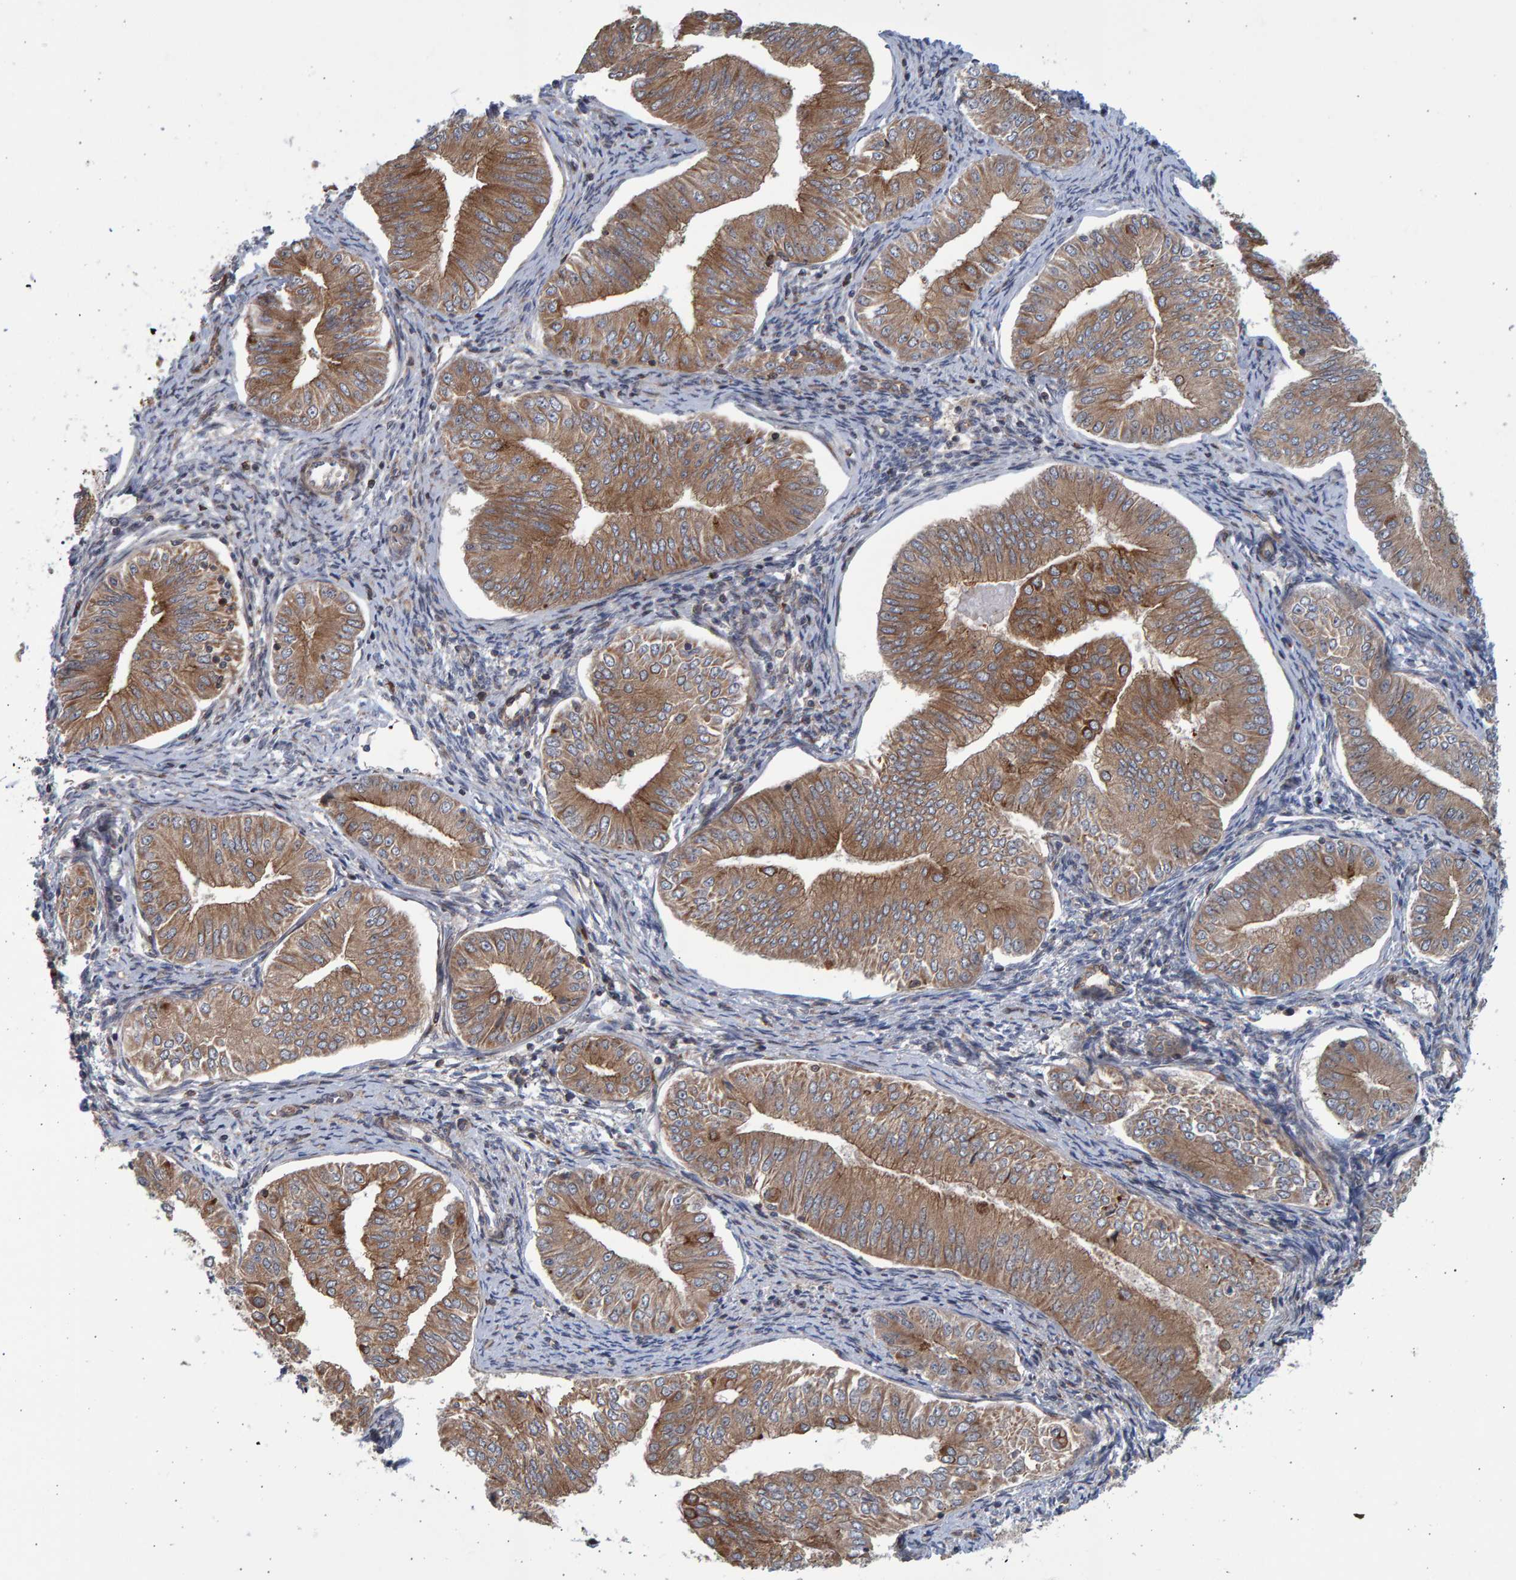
{"staining": {"intensity": "moderate", "quantity": ">75%", "location": "cytoplasmic/membranous"}, "tissue": "endometrial cancer", "cell_type": "Tumor cells", "image_type": "cancer", "snomed": [{"axis": "morphology", "description": "Normal tissue, NOS"}, {"axis": "morphology", "description": "Adenocarcinoma, NOS"}, {"axis": "topography", "description": "Endometrium"}], "caption": "The image shows immunohistochemical staining of endometrial cancer (adenocarcinoma). There is moderate cytoplasmic/membranous expression is present in approximately >75% of tumor cells.", "gene": "LRBA", "patient": {"sex": "female", "age": 53}}